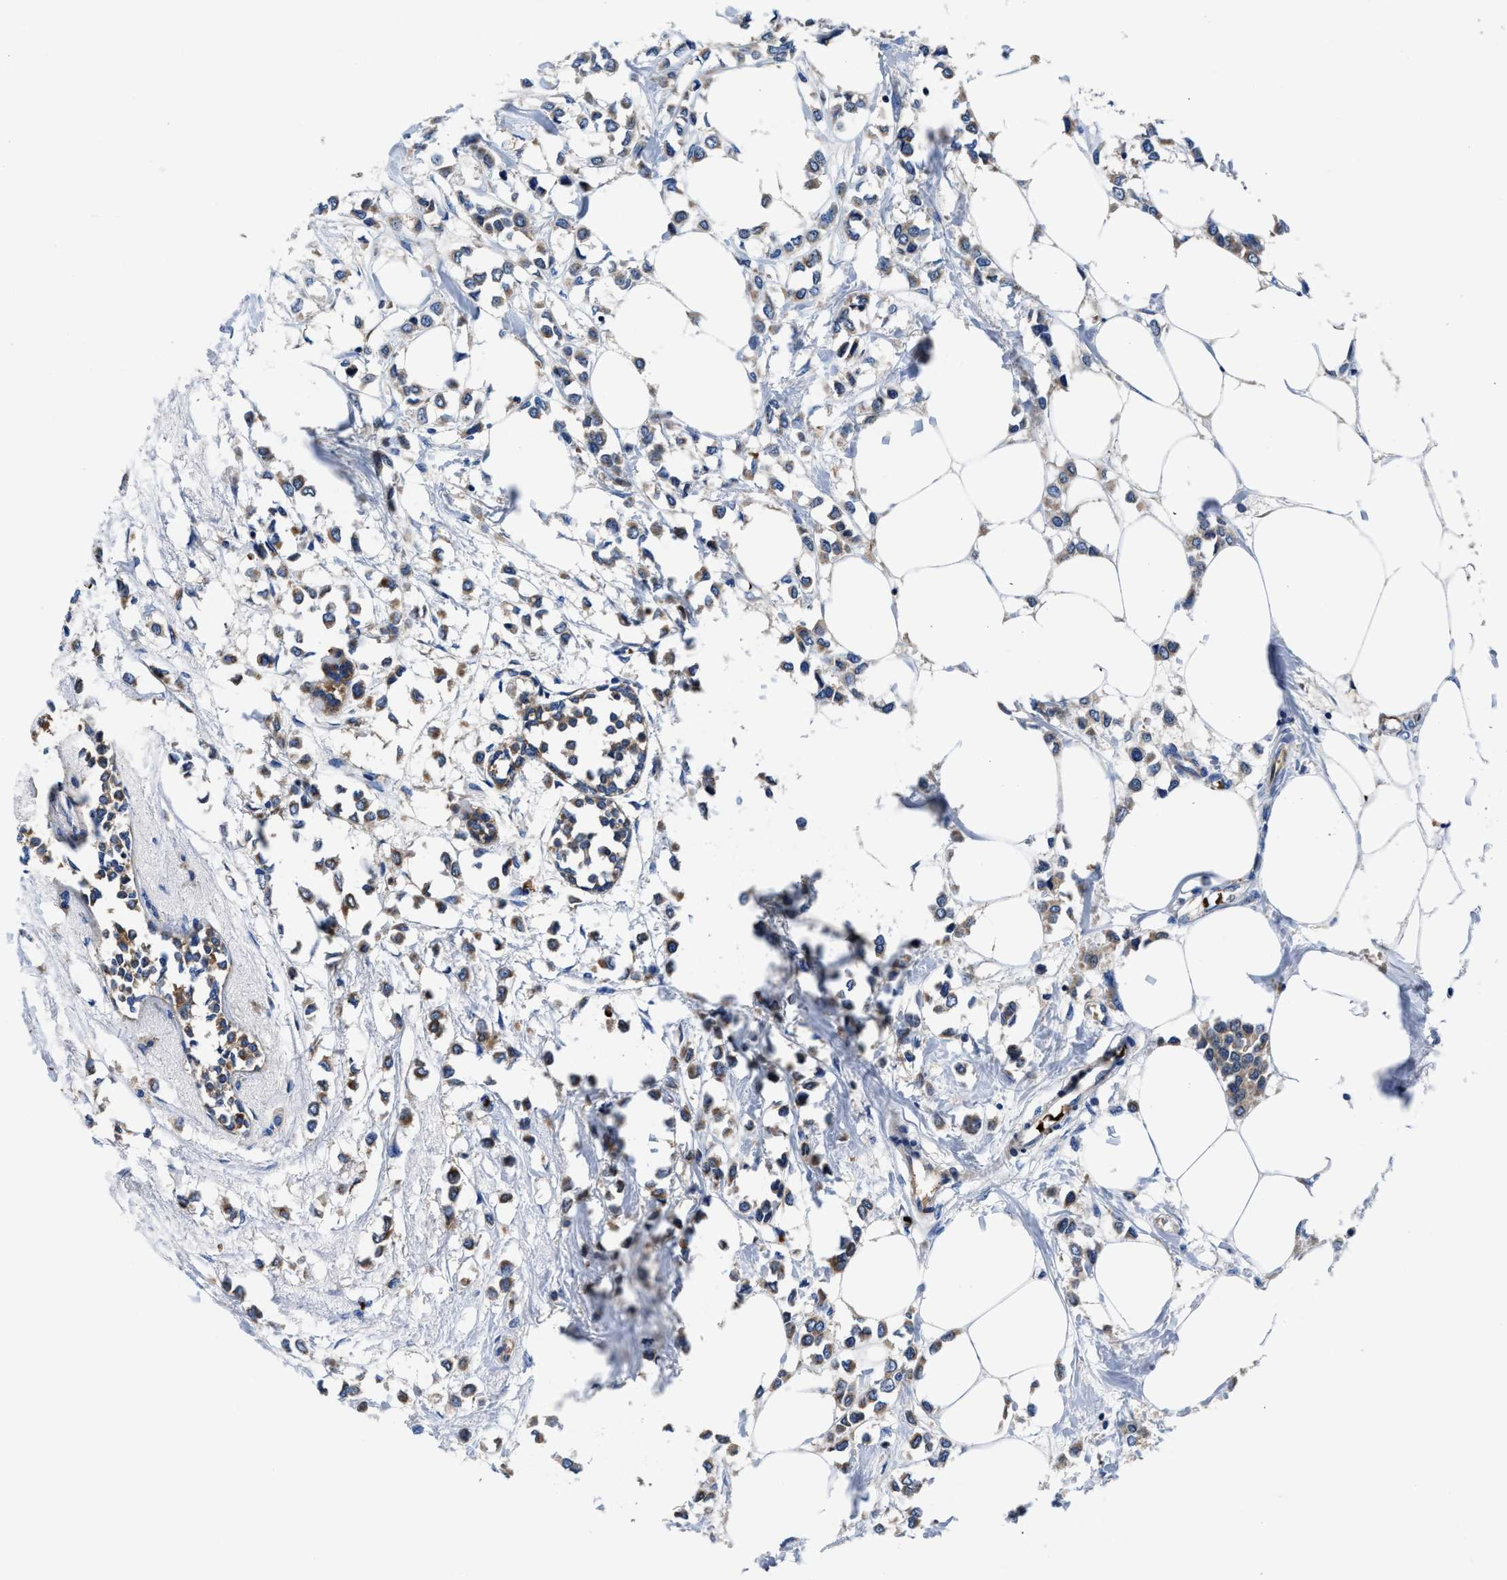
{"staining": {"intensity": "weak", "quantity": ">75%", "location": "cytoplasmic/membranous"}, "tissue": "breast cancer", "cell_type": "Tumor cells", "image_type": "cancer", "snomed": [{"axis": "morphology", "description": "Lobular carcinoma"}, {"axis": "topography", "description": "Breast"}], "caption": "A brown stain highlights weak cytoplasmic/membranous expression of a protein in human breast lobular carcinoma tumor cells. The staining is performed using DAB (3,3'-diaminobenzidine) brown chromogen to label protein expression. The nuclei are counter-stained blue using hematoxylin.", "gene": "PHLPP1", "patient": {"sex": "female", "age": 51}}